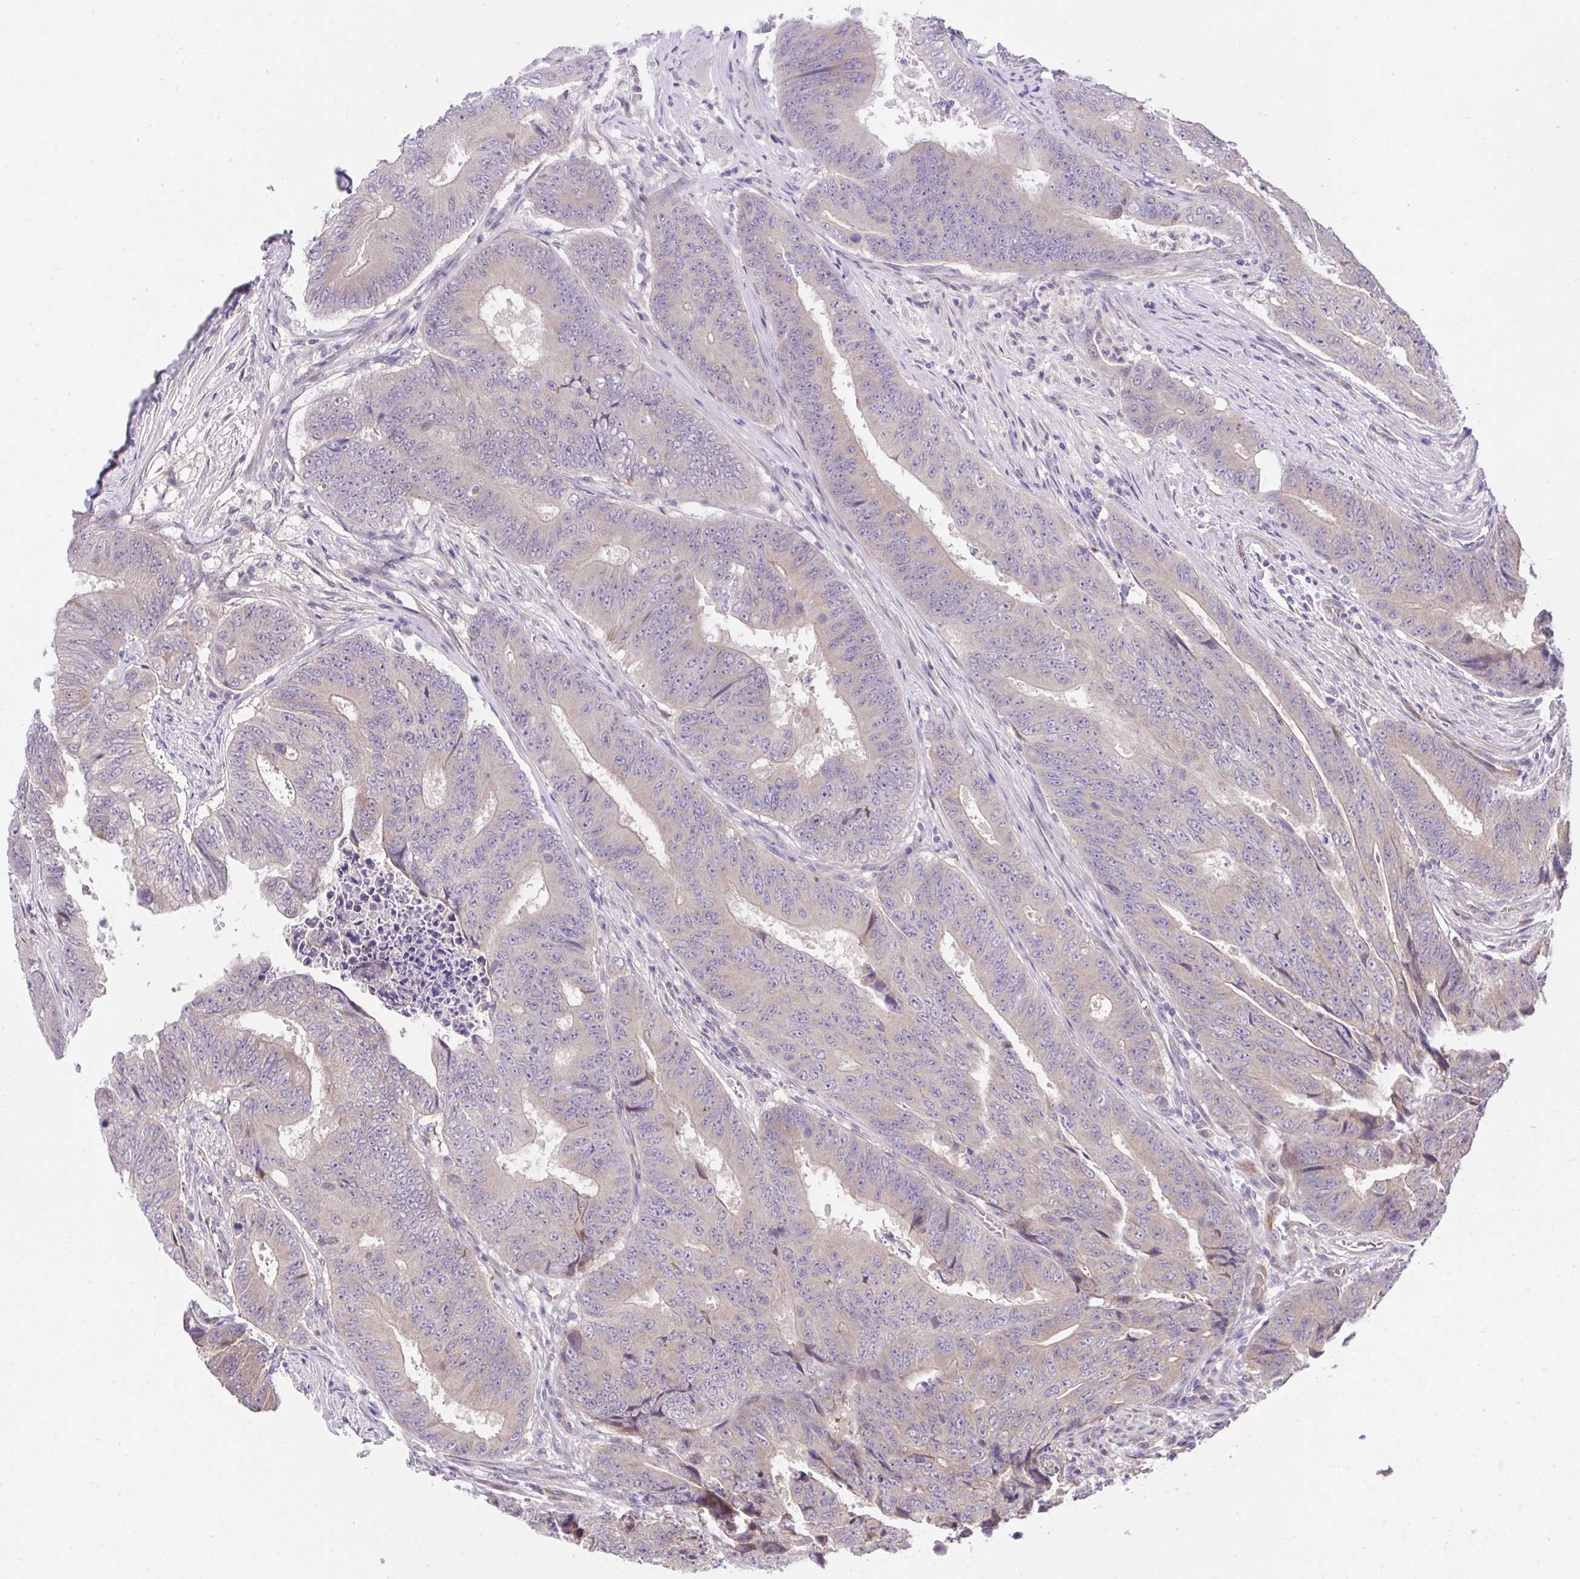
{"staining": {"intensity": "weak", "quantity": ">75%", "location": "cytoplasmic/membranous"}, "tissue": "colorectal cancer", "cell_type": "Tumor cells", "image_type": "cancer", "snomed": [{"axis": "morphology", "description": "Adenocarcinoma, NOS"}, {"axis": "topography", "description": "Colon"}], "caption": "Colorectal cancer (adenocarcinoma) stained with DAB immunohistochemistry (IHC) demonstrates low levels of weak cytoplasmic/membranous expression in approximately >75% of tumor cells.", "gene": "CHIA", "patient": {"sex": "female", "age": 48}}